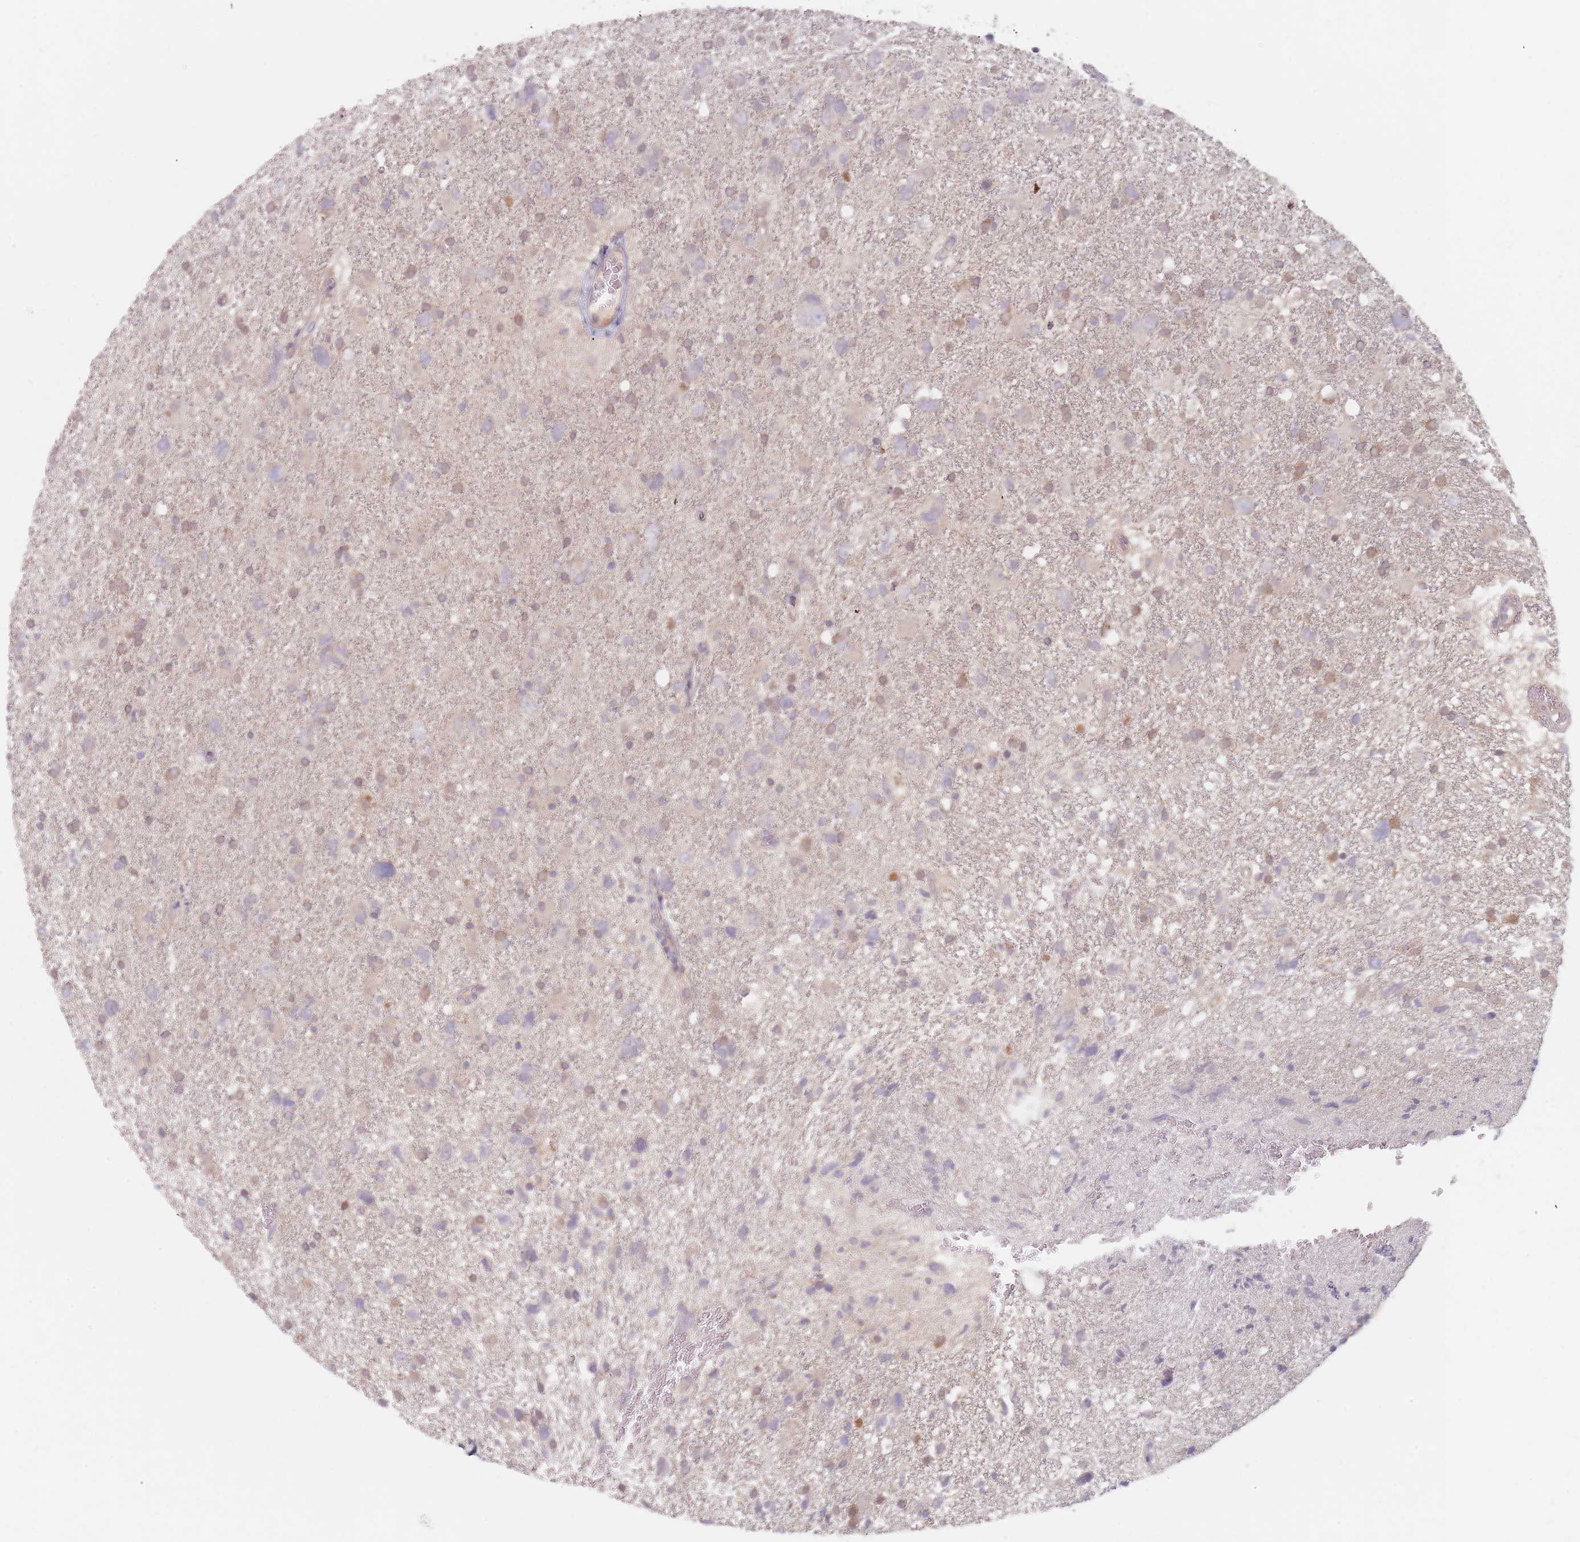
{"staining": {"intensity": "moderate", "quantity": "<25%", "location": "cytoplasmic/membranous,nuclear"}, "tissue": "glioma", "cell_type": "Tumor cells", "image_type": "cancer", "snomed": [{"axis": "morphology", "description": "Glioma, malignant, High grade"}, {"axis": "topography", "description": "Brain"}], "caption": "This is a micrograph of immunohistochemistry (IHC) staining of malignant high-grade glioma, which shows moderate positivity in the cytoplasmic/membranous and nuclear of tumor cells.", "gene": "NAXE", "patient": {"sex": "male", "age": 61}}